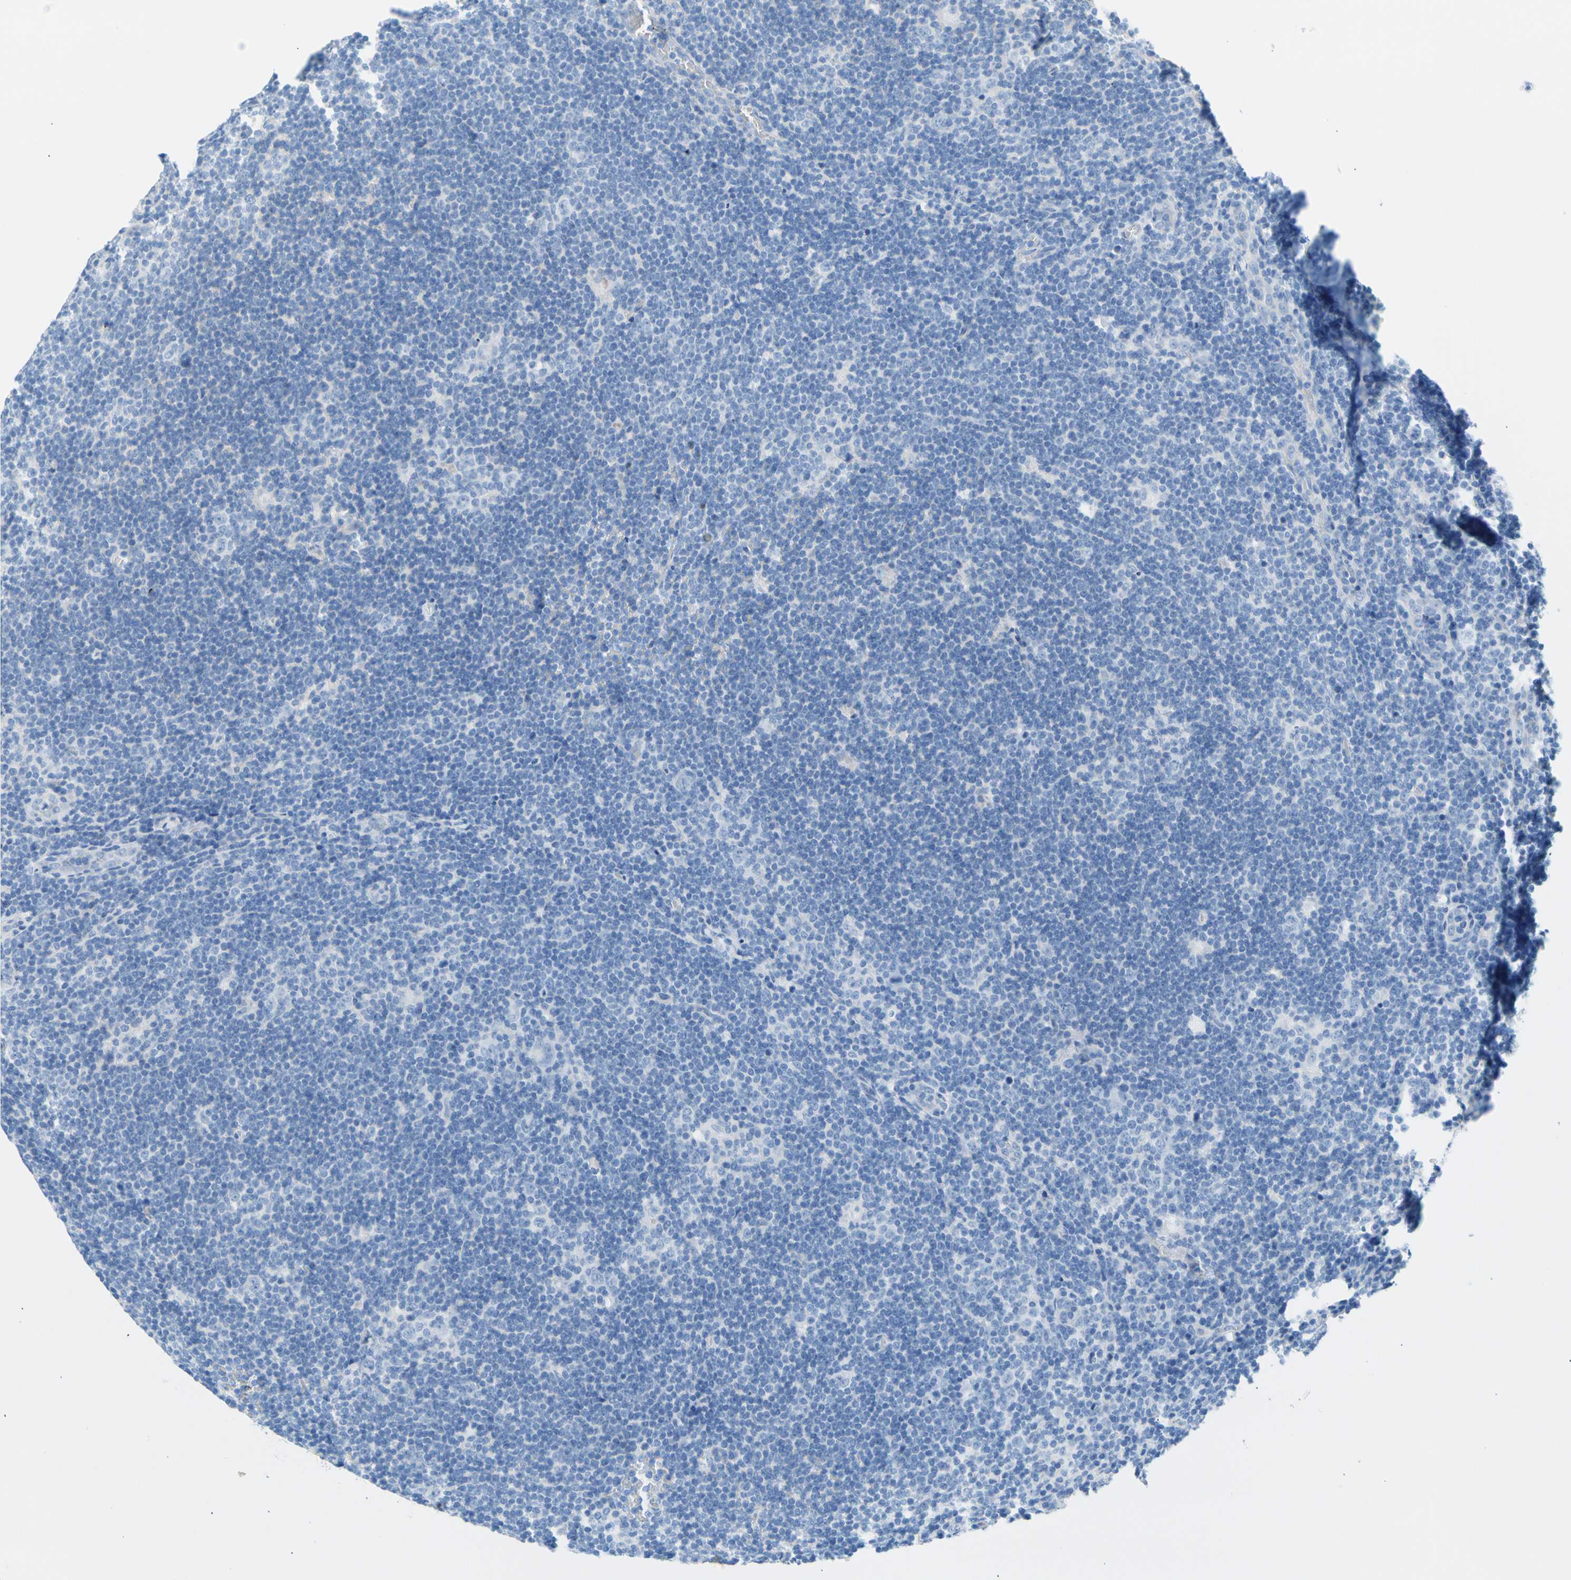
{"staining": {"intensity": "negative", "quantity": "none", "location": "none"}, "tissue": "lymphoma", "cell_type": "Tumor cells", "image_type": "cancer", "snomed": [{"axis": "morphology", "description": "Hodgkin's disease, NOS"}, {"axis": "topography", "description": "Lymph node"}], "caption": "Tumor cells show no significant staining in Hodgkin's disease.", "gene": "CEL", "patient": {"sex": "female", "age": 57}}